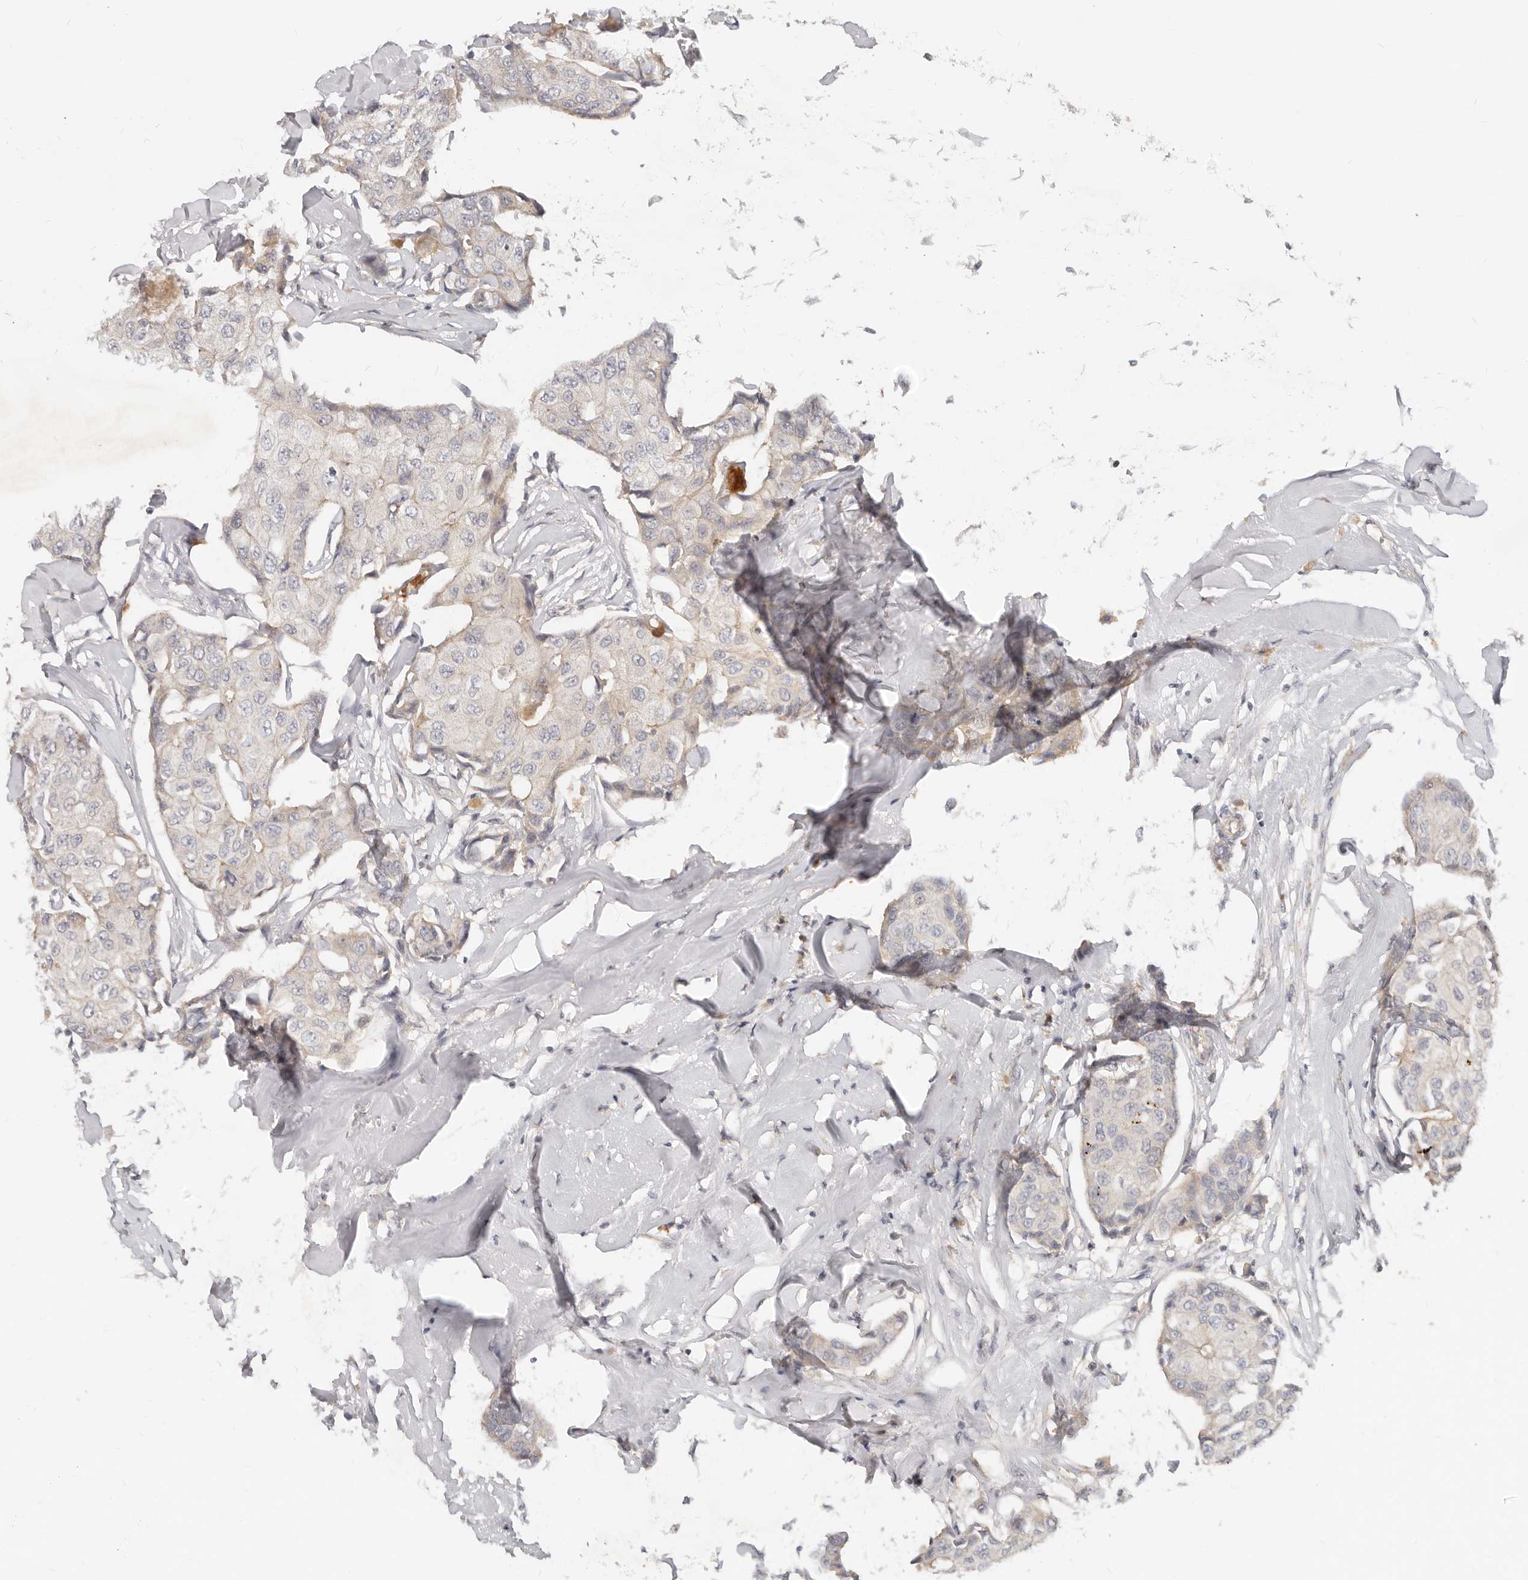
{"staining": {"intensity": "negative", "quantity": "none", "location": "none"}, "tissue": "breast cancer", "cell_type": "Tumor cells", "image_type": "cancer", "snomed": [{"axis": "morphology", "description": "Duct carcinoma"}, {"axis": "topography", "description": "Breast"}], "caption": "Immunohistochemistry micrograph of neoplastic tissue: human invasive ductal carcinoma (breast) stained with DAB reveals no significant protein staining in tumor cells.", "gene": "USP49", "patient": {"sex": "female", "age": 80}}